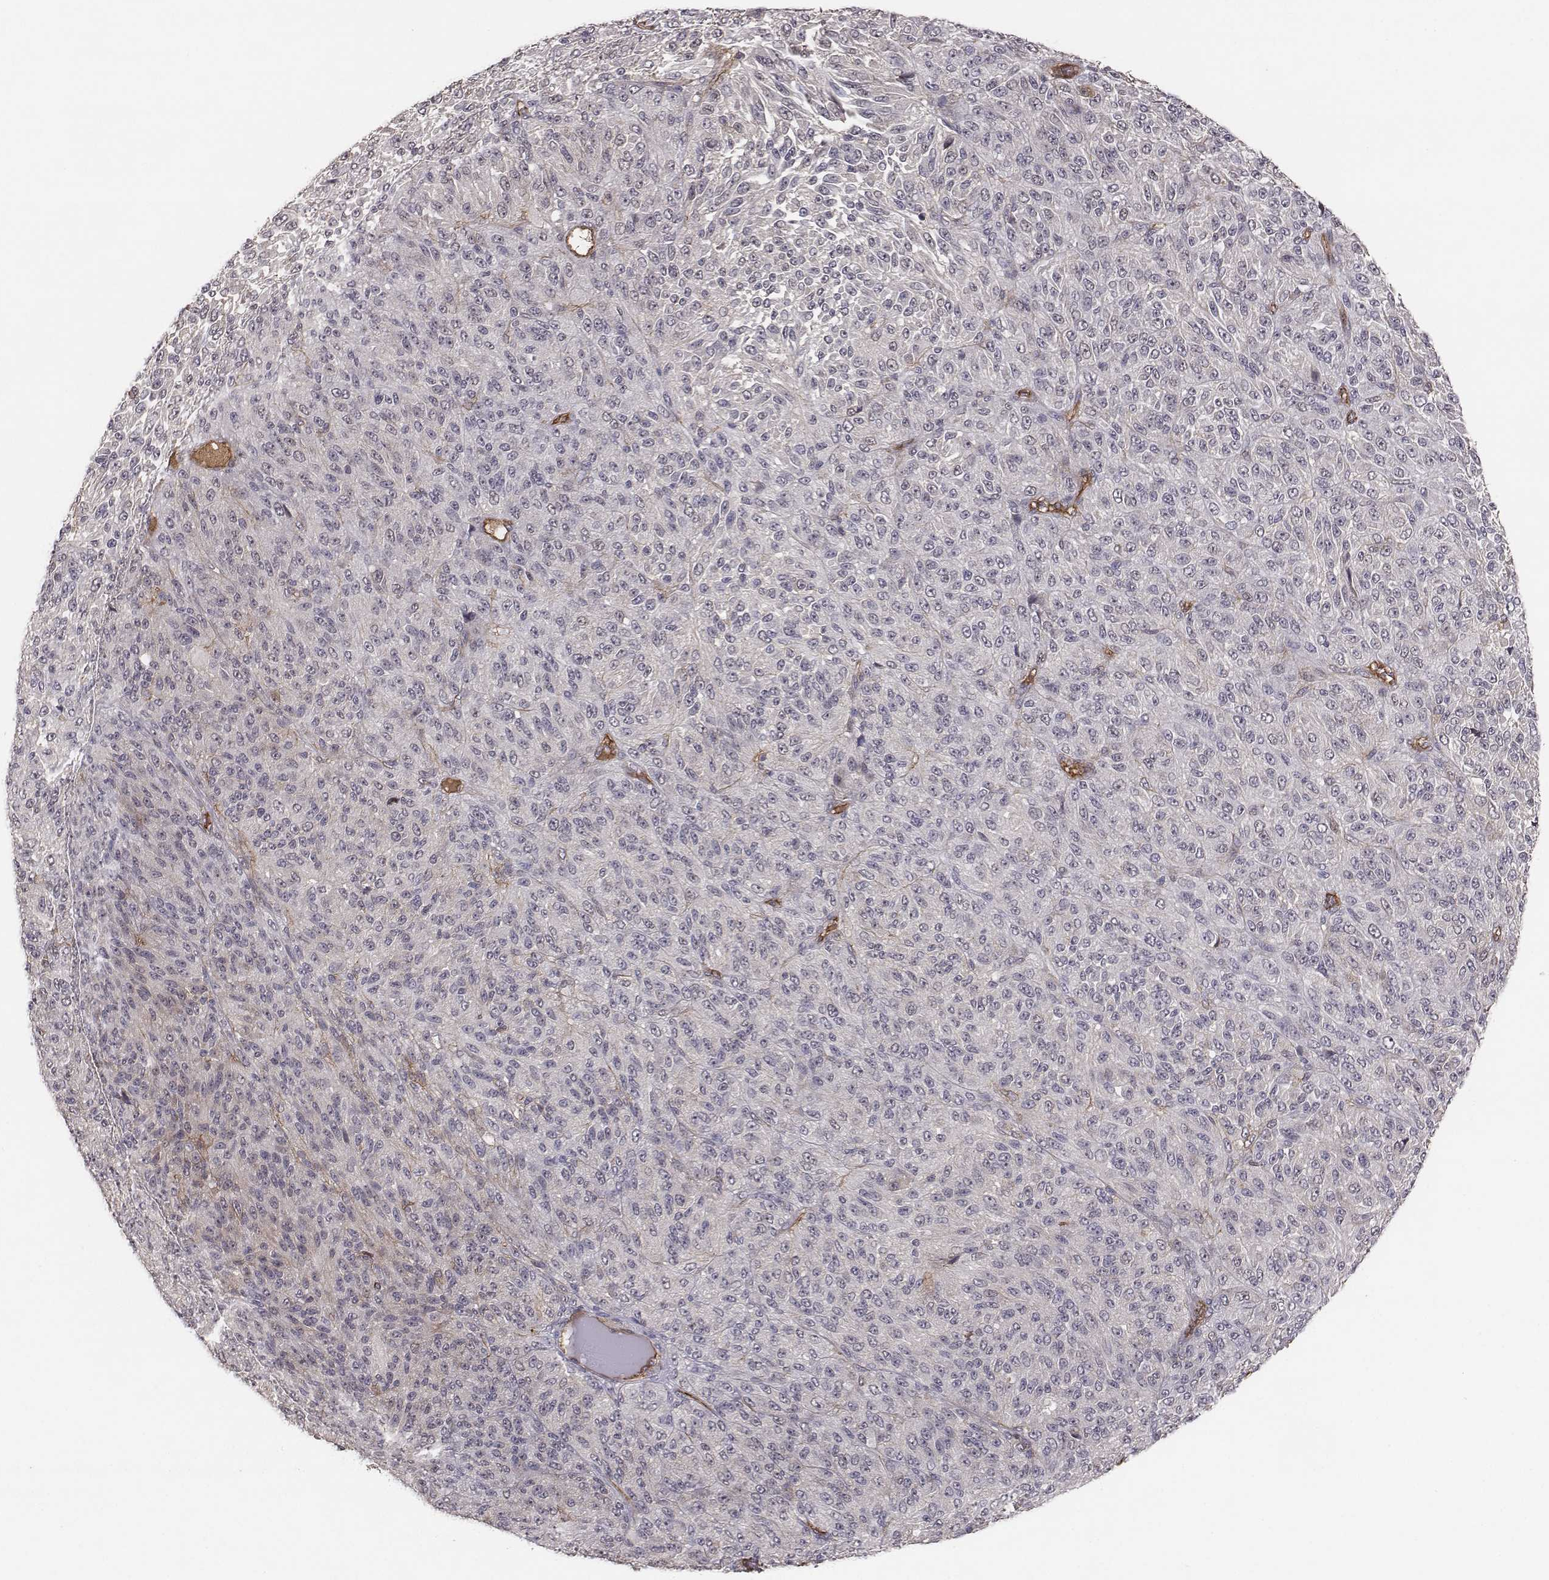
{"staining": {"intensity": "negative", "quantity": "none", "location": "none"}, "tissue": "melanoma", "cell_type": "Tumor cells", "image_type": "cancer", "snomed": [{"axis": "morphology", "description": "Malignant melanoma, Metastatic site"}, {"axis": "topography", "description": "Brain"}], "caption": "IHC photomicrograph of neoplastic tissue: malignant melanoma (metastatic site) stained with DAB (3,3'-diaminobenzidine) reveals no significant protein staining in tumor cells.", "gene": "PTPRG", "patient": {"sex": "female", "age": 56}}